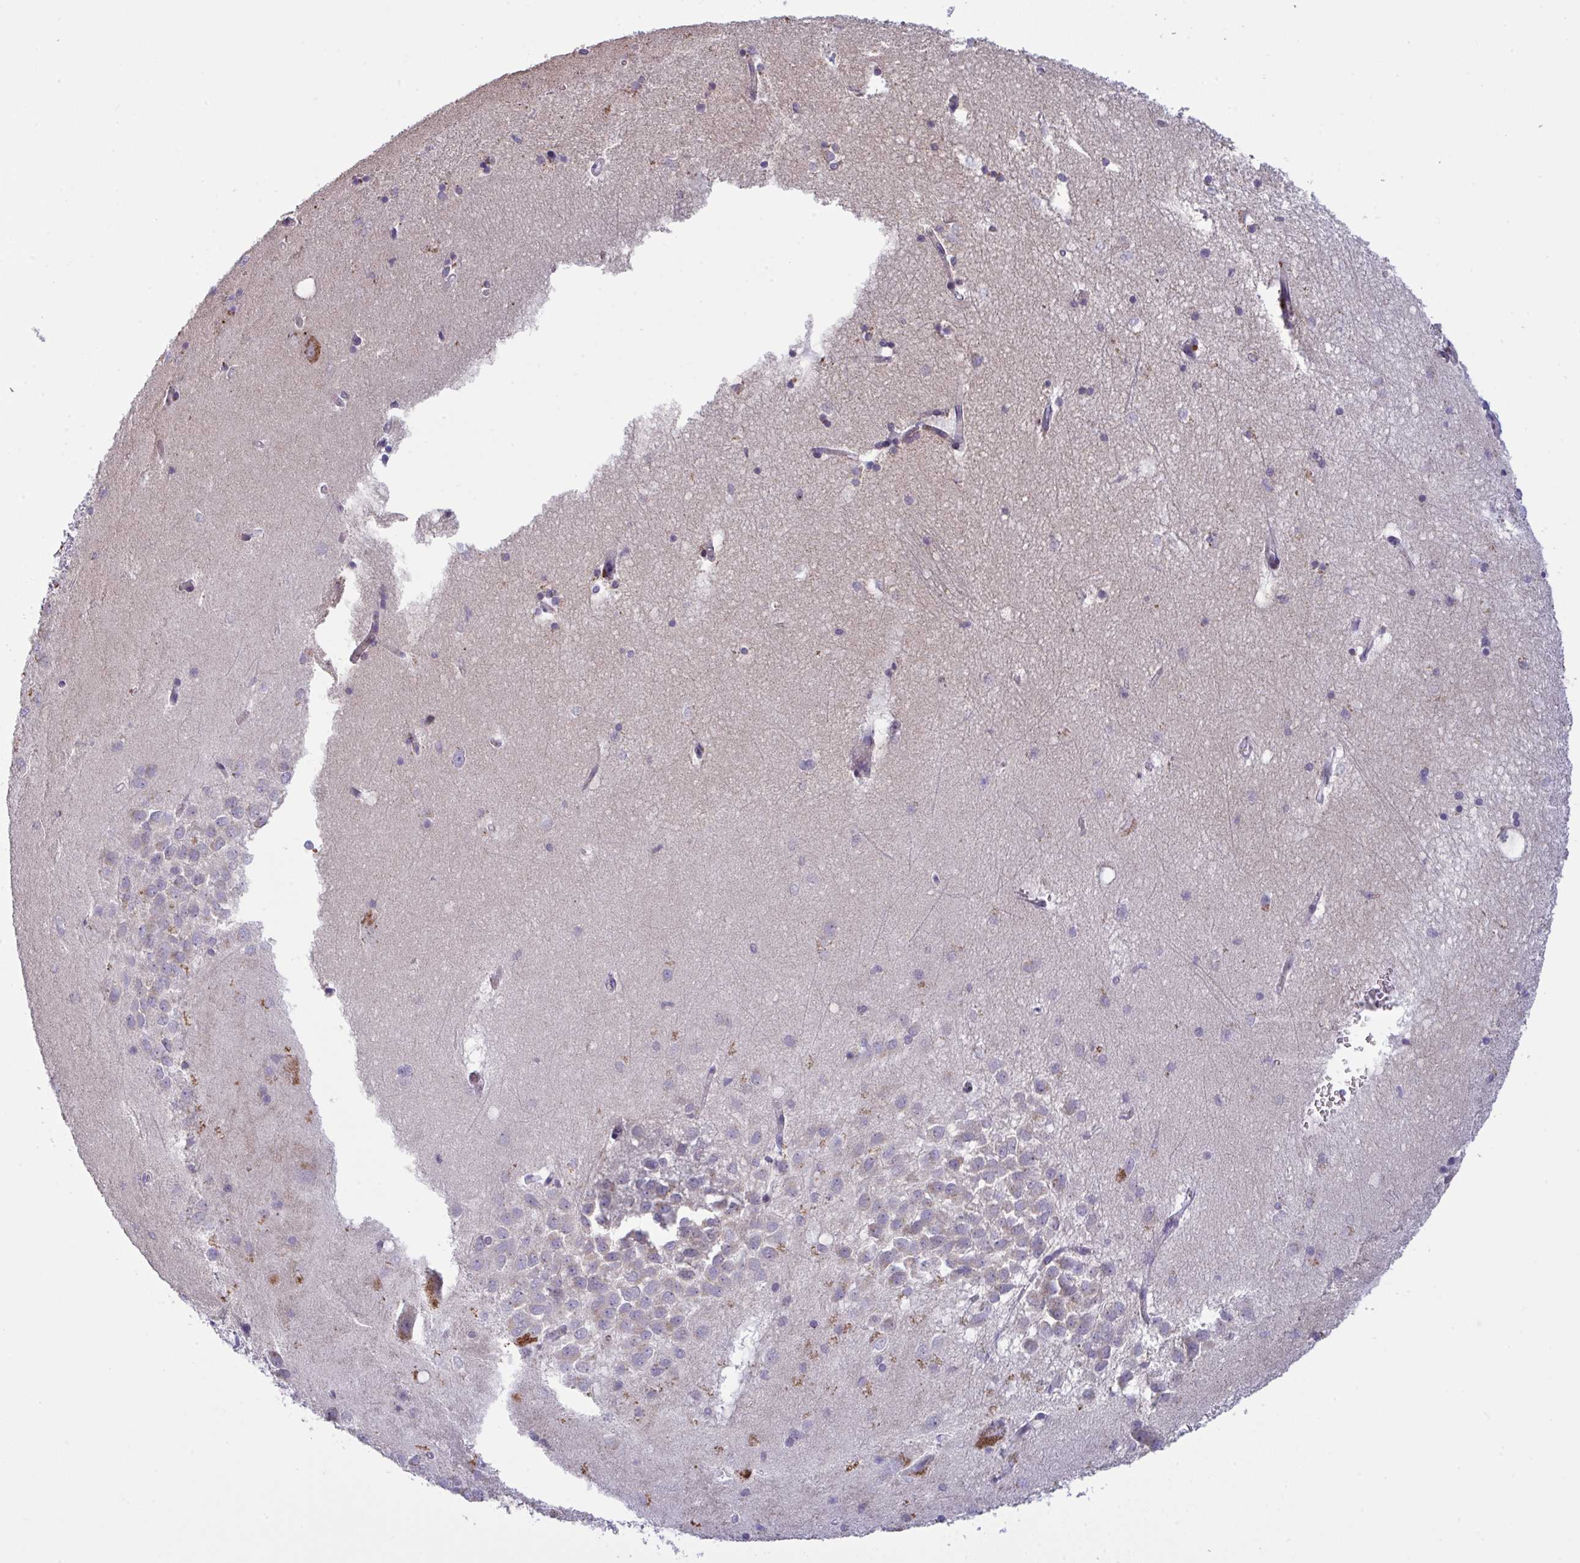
{"staining": {"intensity": "negative", "quantity": "none", "location": "none"}, "tissue": "hippocampus", "cell_type": "Glial cells", "image_type": "normal", "snomed": [{"axis": "morphology", "description": "Normal tissue, NOS"}, {"axis": "topography", "description": "Hippocampus"}], "caption": "High power microscopy photomicrograph of an IHC histopathology image of unremarkable hippocampus, revealing no significant expression in glial cells. (DAB immunohistochemistry (IHC) with hematoxylin counter stain).", "gene": "MICOS10", "patient": {"sex": "male", "age": 58}}